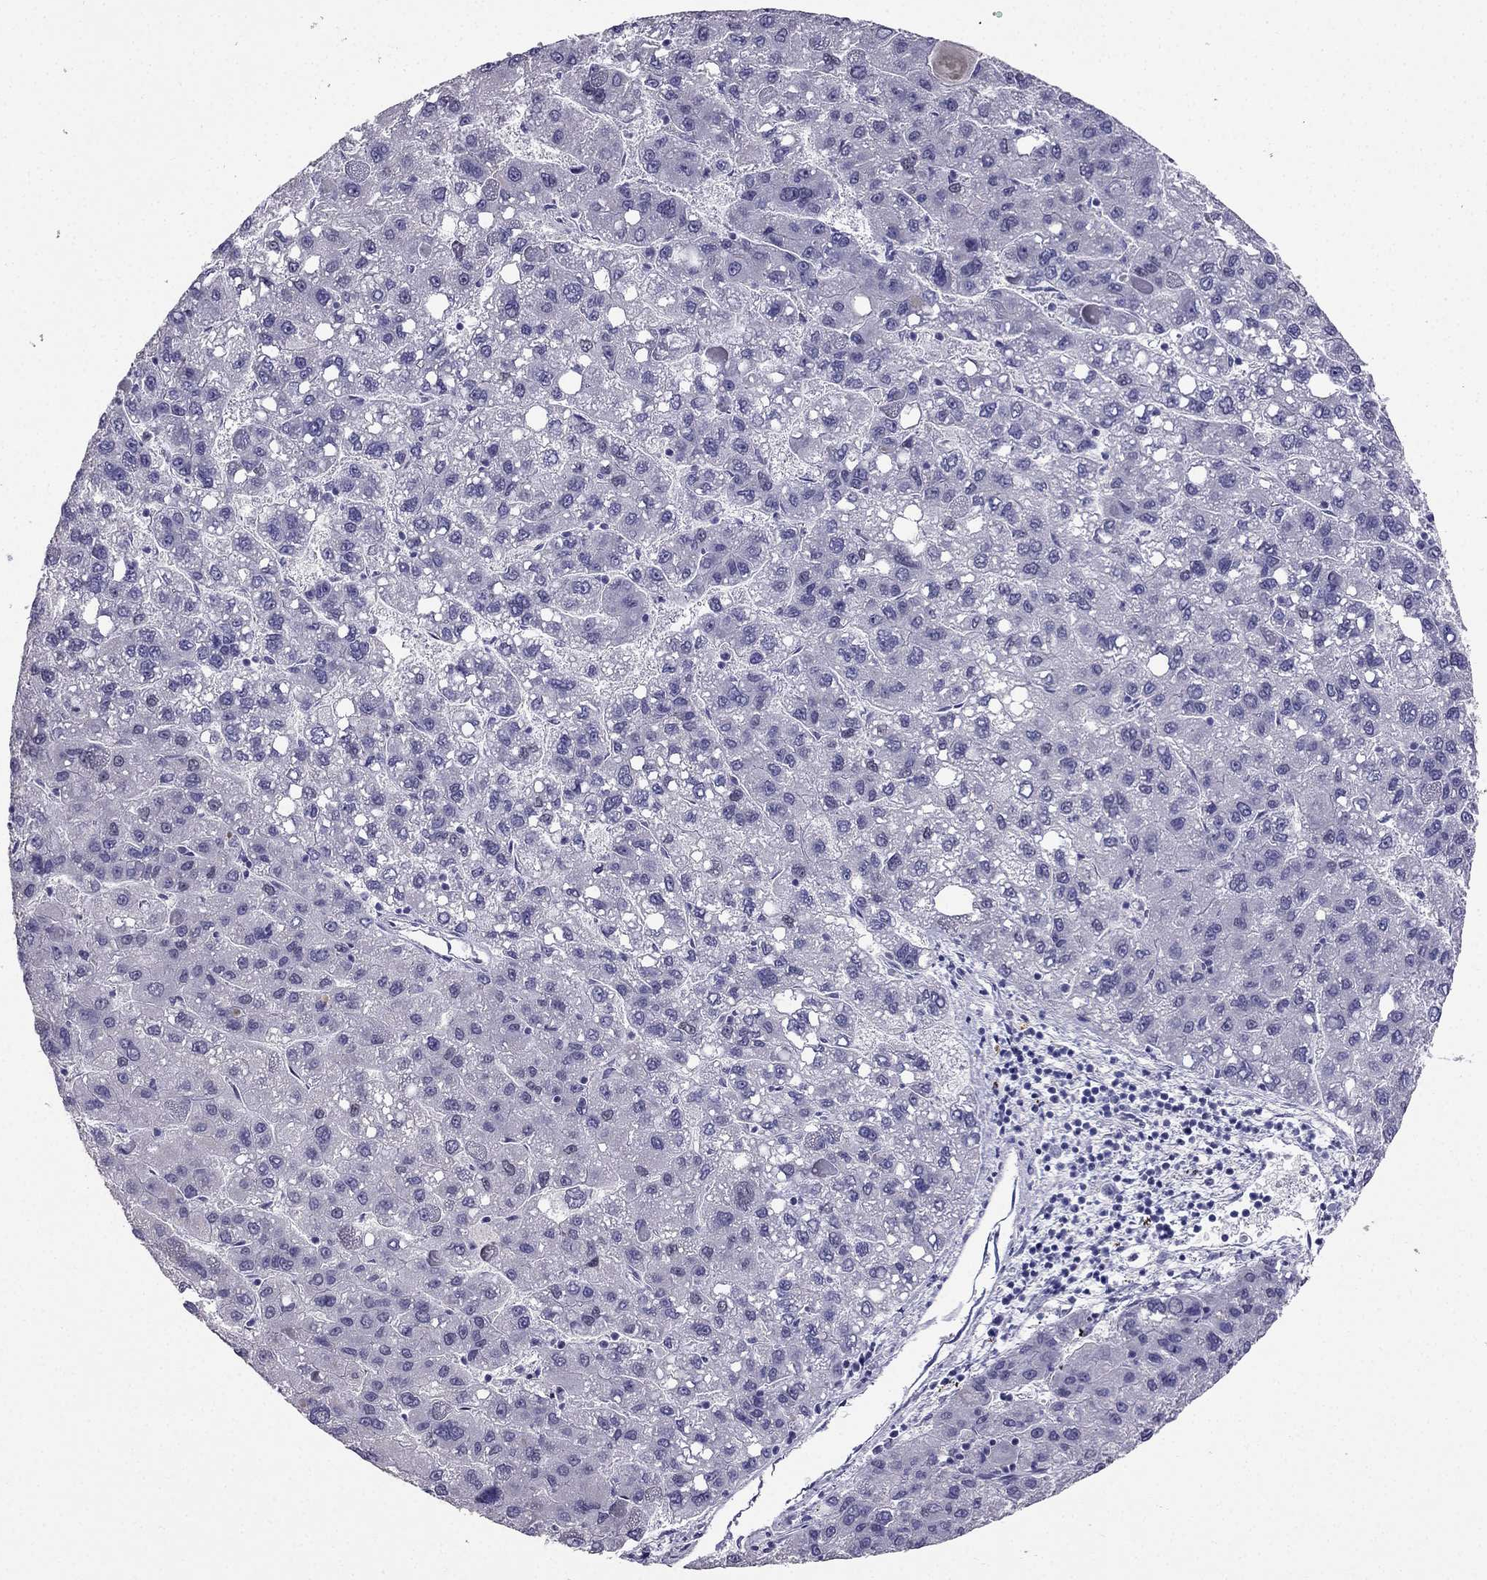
{"staining": {"intensity": "negative", "quantity": "none", "location": "none"}, "tissue": "liver cancer", "cell_type": "Tumor cells", "image_type": "cancer", "snomed": [{"axis": "morphology", "description": "Carcinoma, Hepatocellular, NOS"}, {"axis": "topography", "description": "Liver"}], "caption": "There is no significant positivity in tumor cells of liver cancer.", "gene": "ARID3A", "patient": {"sex": "female", "age": 82}}